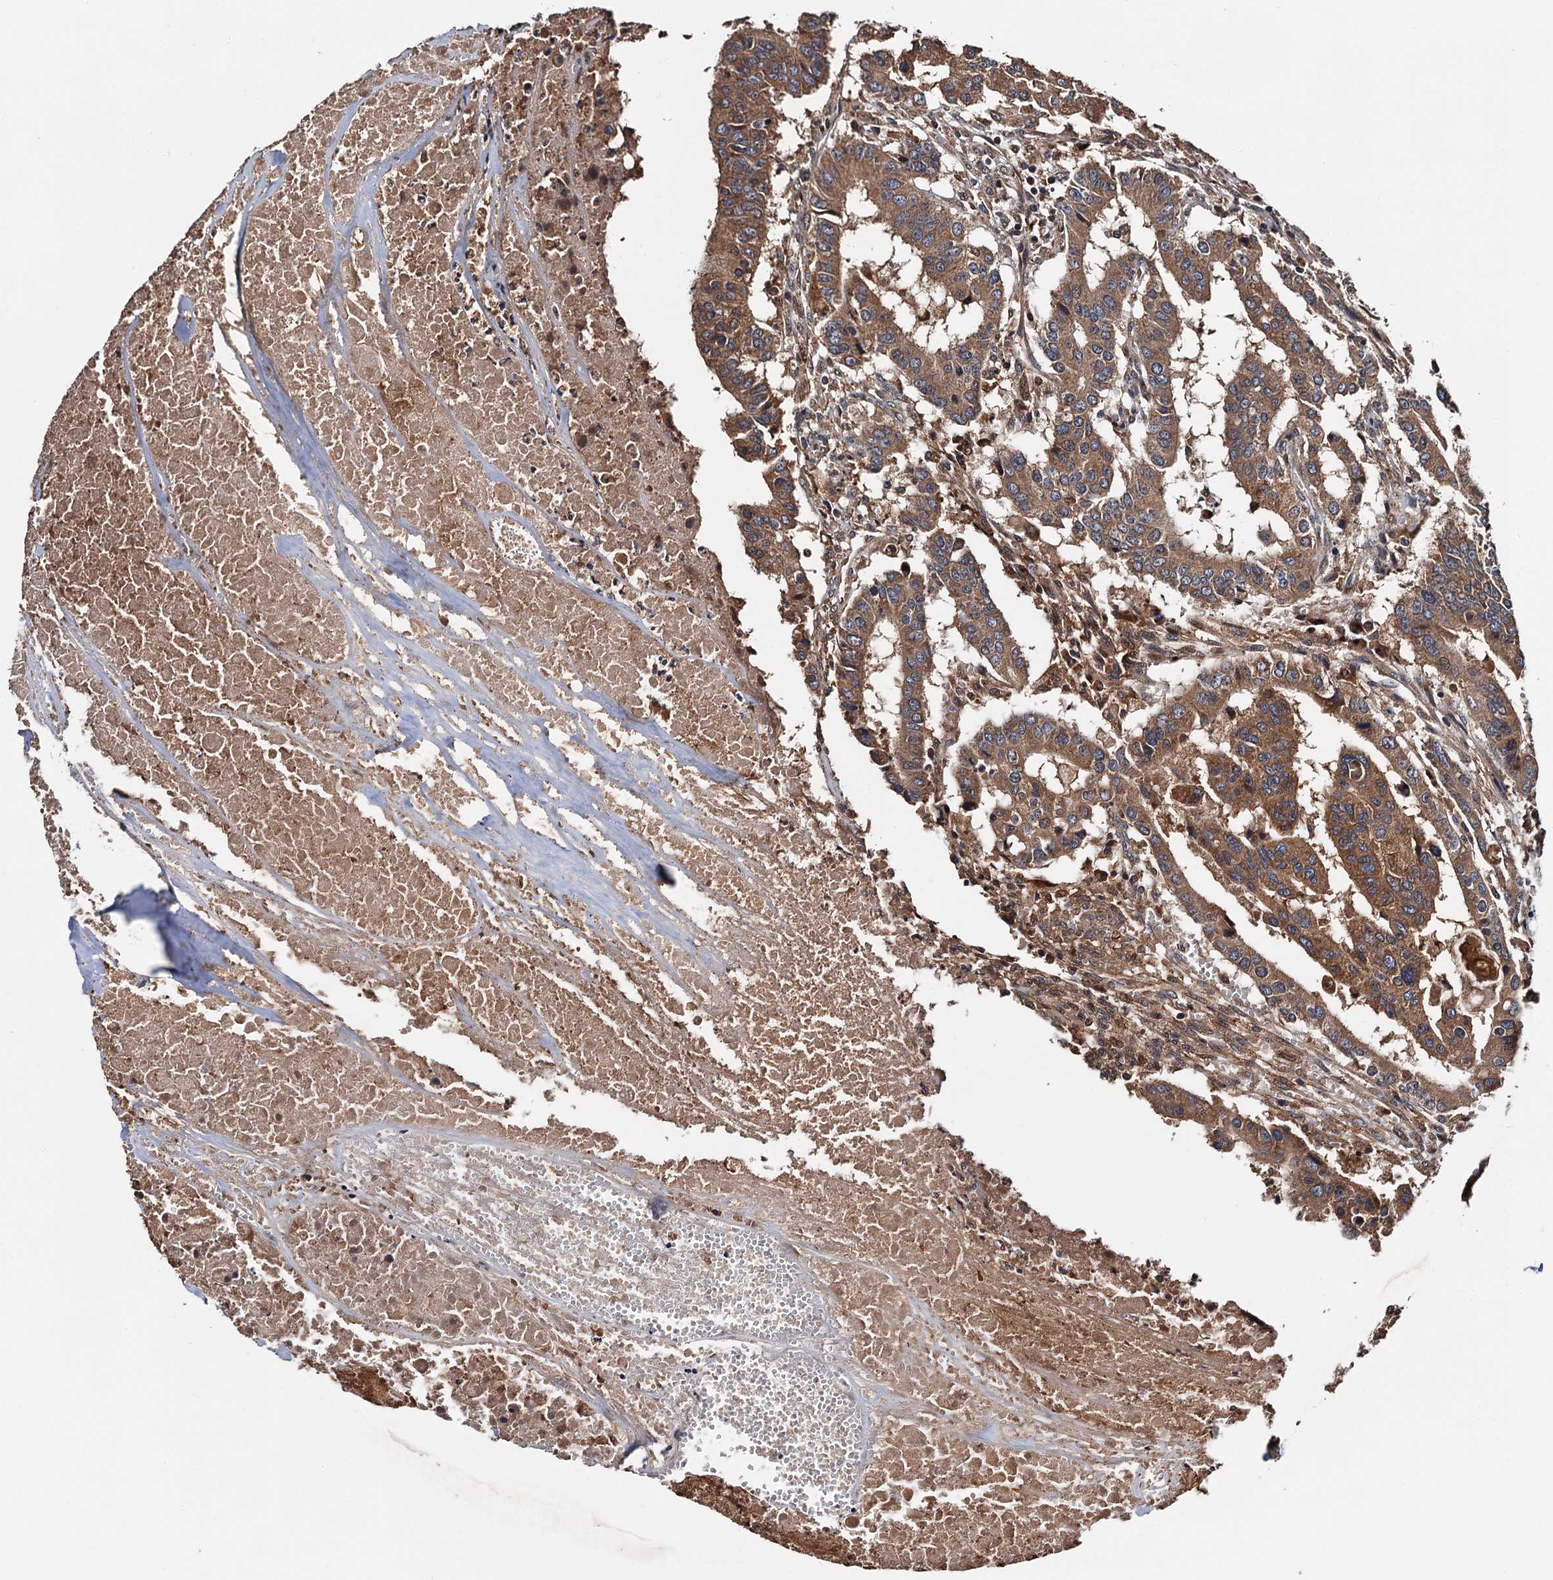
{"staining": {"intensity": "moderate", "quantity": ">75%", "location": "cytoplasmic/membranous"}, "tissue": "colorectal cancer", "cell_type": "Tumor cells", "image_type": "cancer", "snomed": [{"axis": "morphology", "description": "Adenocarcinoma, NOS"}, {"axis": "topography", "description": "Colon"}], "caption": "Brown immunohistochemical staining in human colorectal adenocarcinoma displays moderate cytoplasmic/membranous expression in about >75% of tumor cells. (Stains: DAB (3,3'-diaminobenzidine) in brown, nuclei in blue, Microscopy: brightfield microscopy at high magnification).", "gene": "RGS11", "patient": {"sex": "male", "age": 77}}